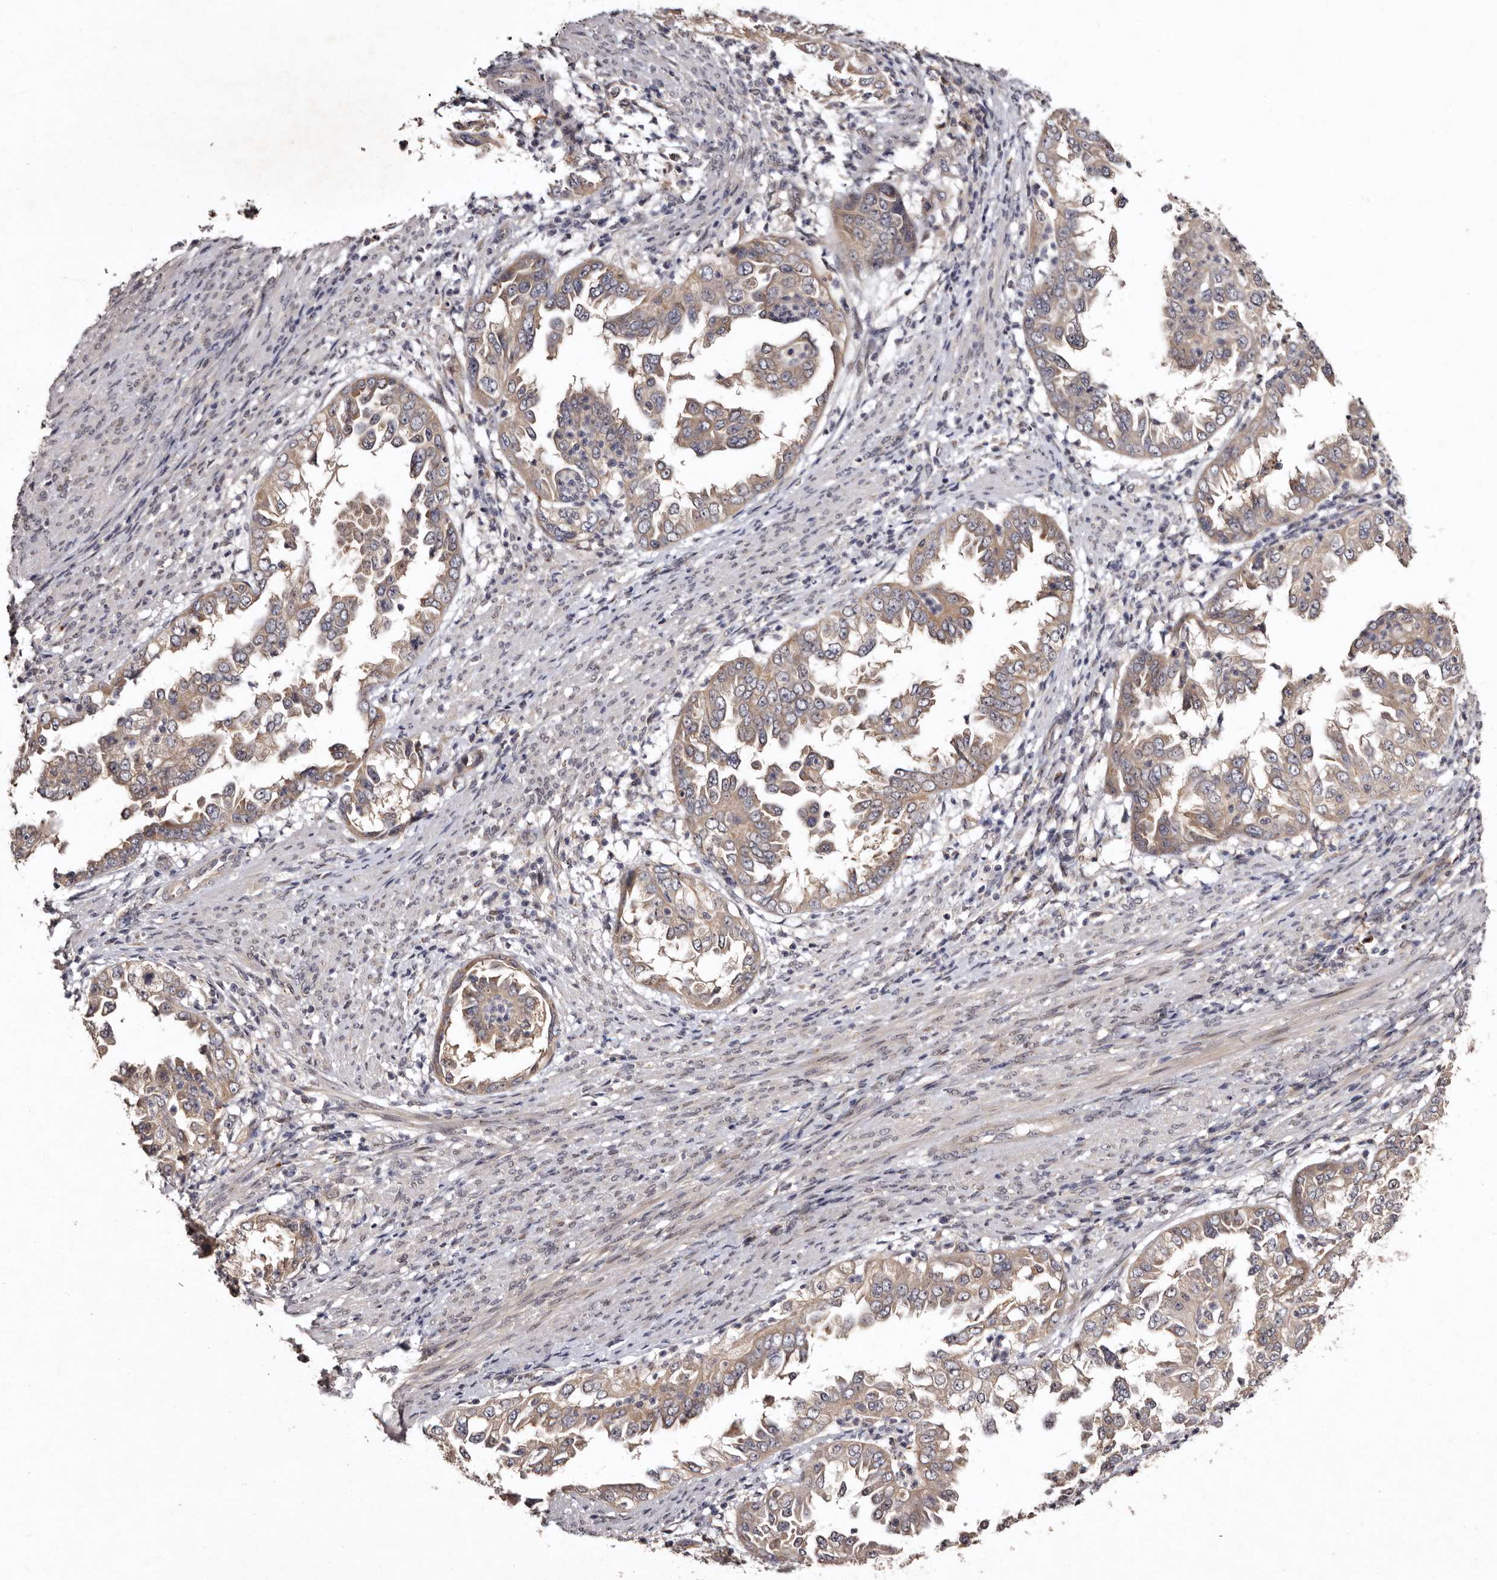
{"staining": {"intensity": "weak", "quantity": ">75%", "location": "cytoplasmic/membranous"}, "tissue": "endometrial cancer", "cell_type": "Tumor cells", "image_type": "cancer", "snomed": [{"axis": "morphology", "description": "Adenocarcinoma, NOS"}, {"axis": "topography", "description": "Endometrium"}], "caption": "The immunohistochemical stain highlights weak cytoplasmic/membranous staining in tumor cells of adenocarcinoma (endometrial) tissue.", "gene": "FAM91A1", "patient": {"sex": "female", "age": 85}}